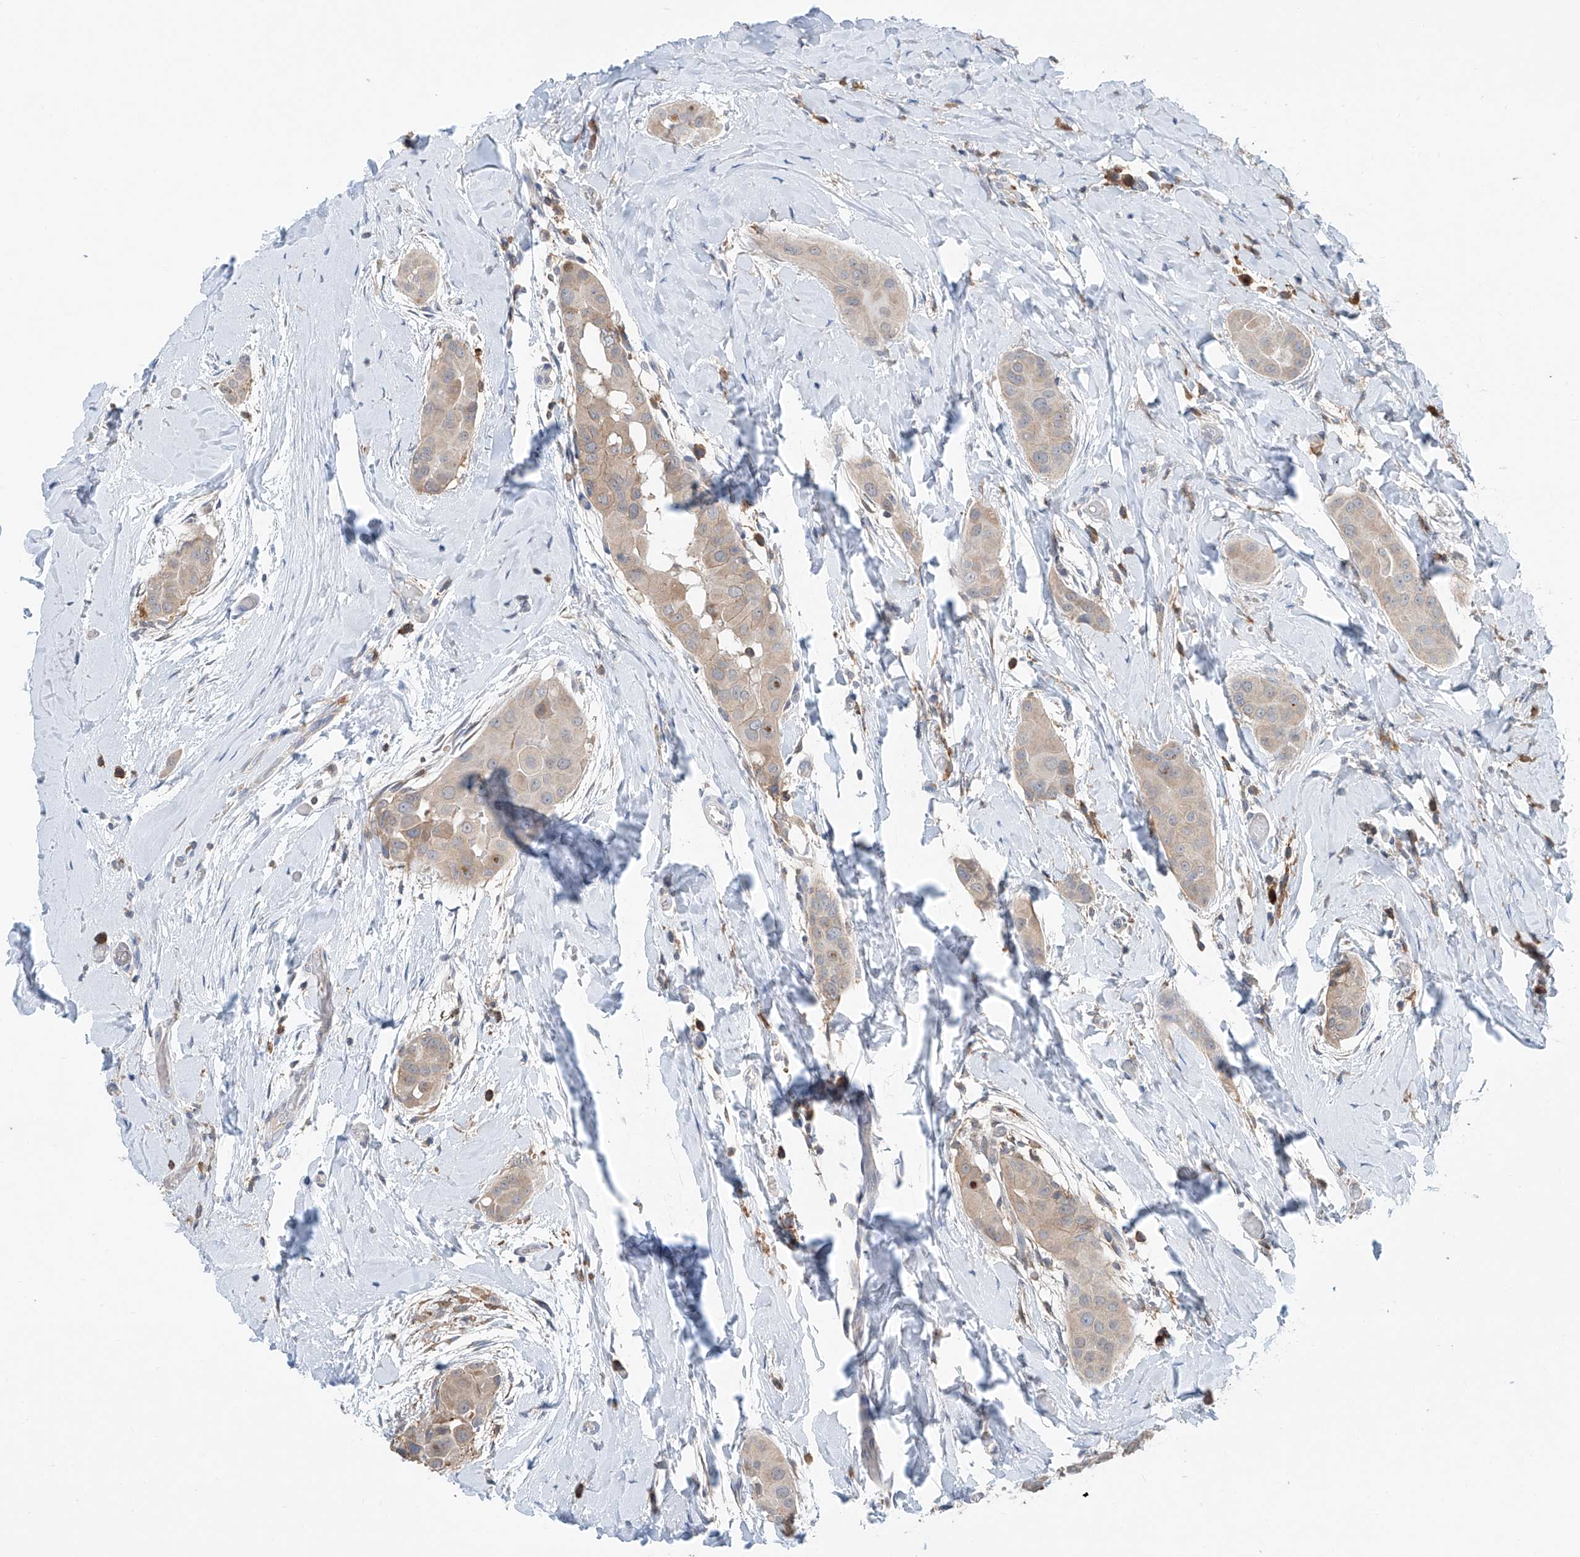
{"staining": {"intensity": "weak", "quantity": "25%-75%", "location": "cytoplasmic/membranous"}, "tissue": "thyroid cancer", "cell_type": "Tumor cells", "image_type": "cancer", "snomed": [{"axis": "morphology", "description": "Papillary adenocarcinoma, NOS"}, {"axis": "topography", "description": "Thyroid gland"}], "caption": "The immunohistochemical stain highlights weak cytoplasmic/membranous expression in tumor cells of thyroid cancer (papillary adenocarcinoma) tissue.", "gene": "KCNK10", "patient": {"sex": "male", "age": 33}}